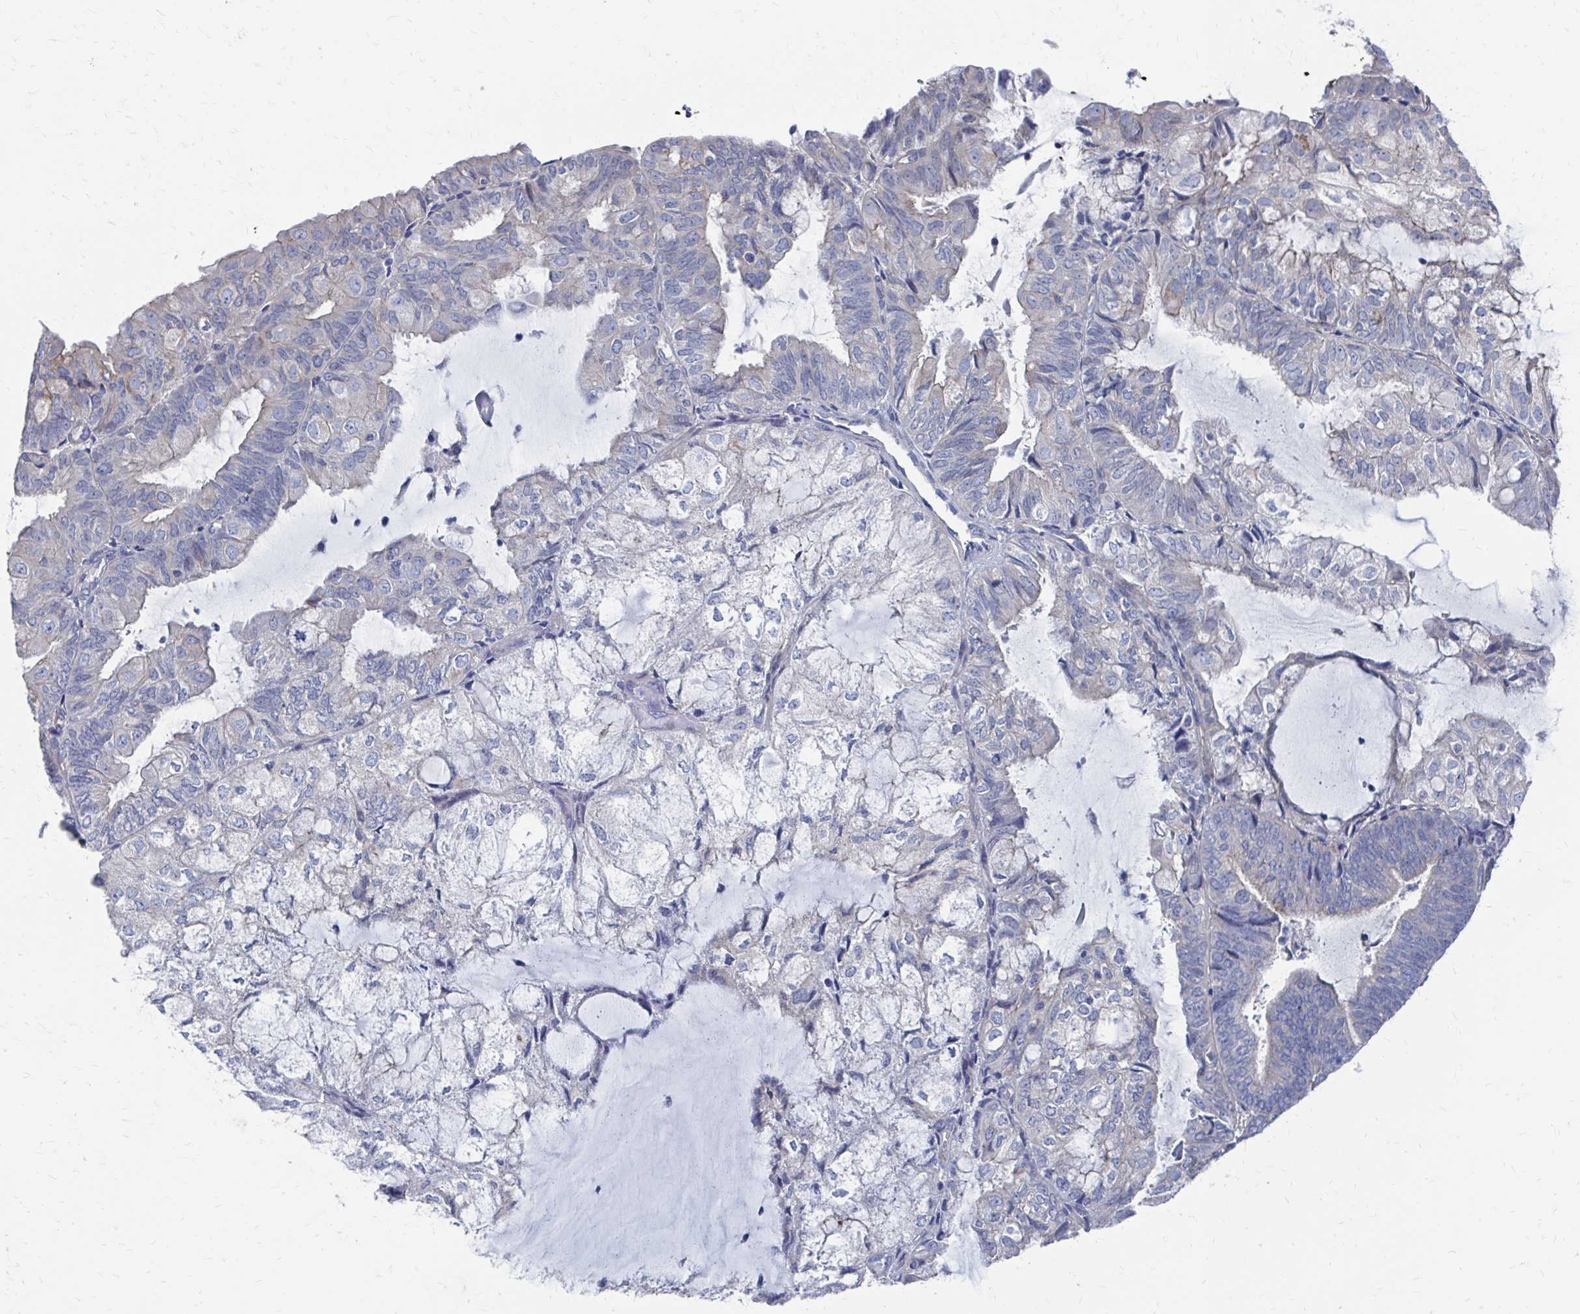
{"staining": {"intensity": "negative", "quantity": "none", "location": "none"}, "tissue": "endometrial cancer", "cell_type": "Tumor cells", "image_type": "cancer", "snomed": [{"axis": "morphology", "description": "Adenocarcinoma, NOS"}, {"axis": "topography", "description": "Endometrium"}], "caption": "A histopathology image of endometrial cancer (adenocarcinoma) stained for a protein displays no brown staining in tumor cells.", "gene": "PLEKHG7", "patient": {"sex": "female", "age": 81}}